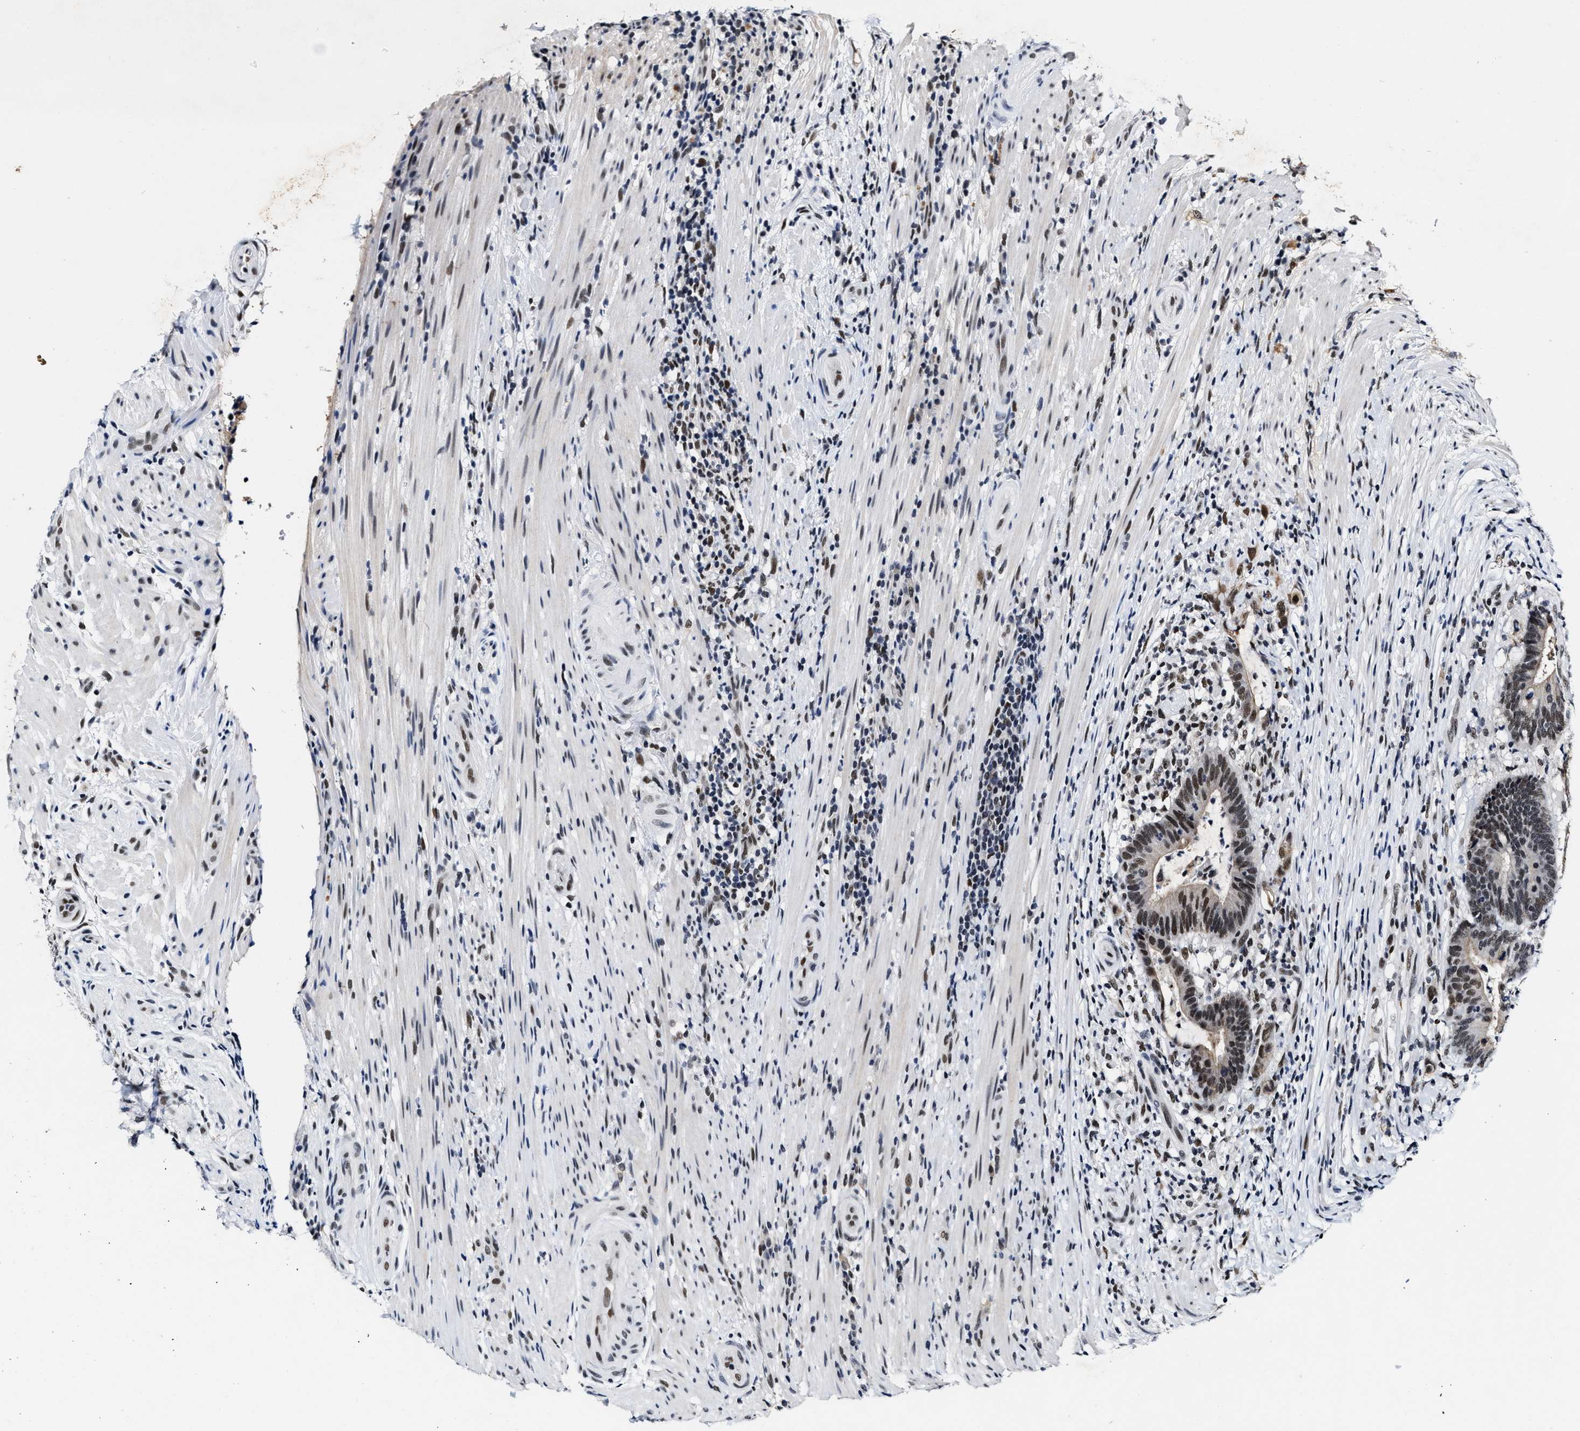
{"staining": {"intensity": "moderate", "quantity": ">75%", "location": "nuclear"}, "tissue": "colorectal cancer", "cell_type": "Tumor cells", "image_type": "cancer", "snomed": [{"axis": "morphology", "description": "Adenocarcinoma, NOS"}, {"axis": "topography", "description": "Colon"}], "caption": "IHC staining of colorectal cancer (adenocarcinoma), which displays medium levels of moderate nuclear staining in about >75% of tumor cells indicating moderate nuclear protein expression. The staining was performed using DAB (3,3'-diaminobenzidine) (brown) for protein detection and nuclei were counterstained in hematoxylin (blue).", "gene": "INIP", "patient": {"sex": "female", "age": 66}}